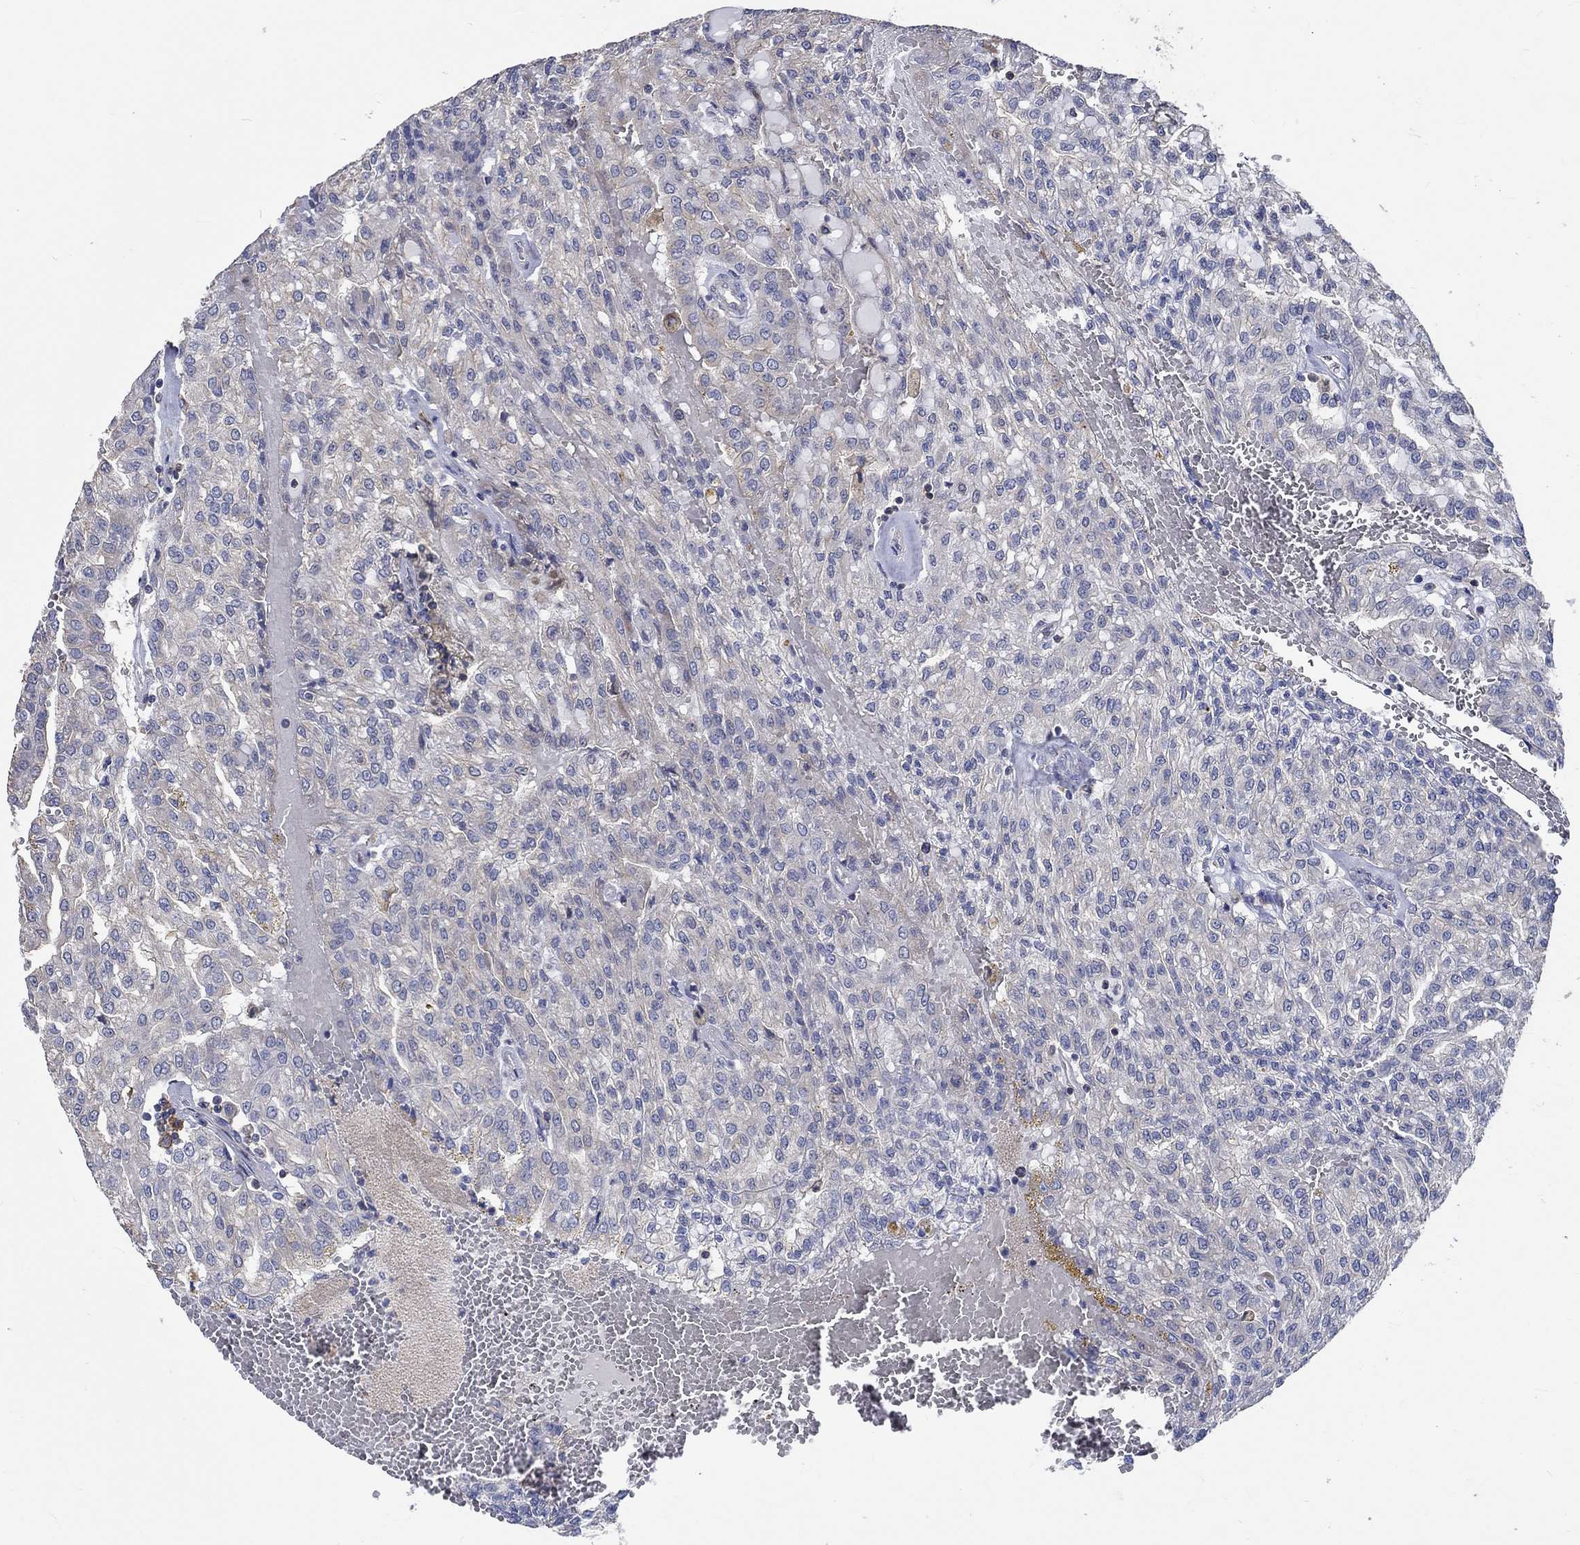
{"staining": {"intensity": "negative", "quantity": "none", "location": "none"}, "tissue": "renal cancer", "cell_type": "Tumor cells", "image_type": "cancer", "snomed": [{"axis": "morphology", "description": "Adenocarcinoma, NOS"}, {"axis": "topography", "description": "Kidney"}], "caption": "IHC histopathology image of renal adenocarcinoma stained for a protein (brown), which demonstrates no expression in tumor cells.", "gene": "TNFAIP8L3", "patient": {"sex": "male", "age": 63}}